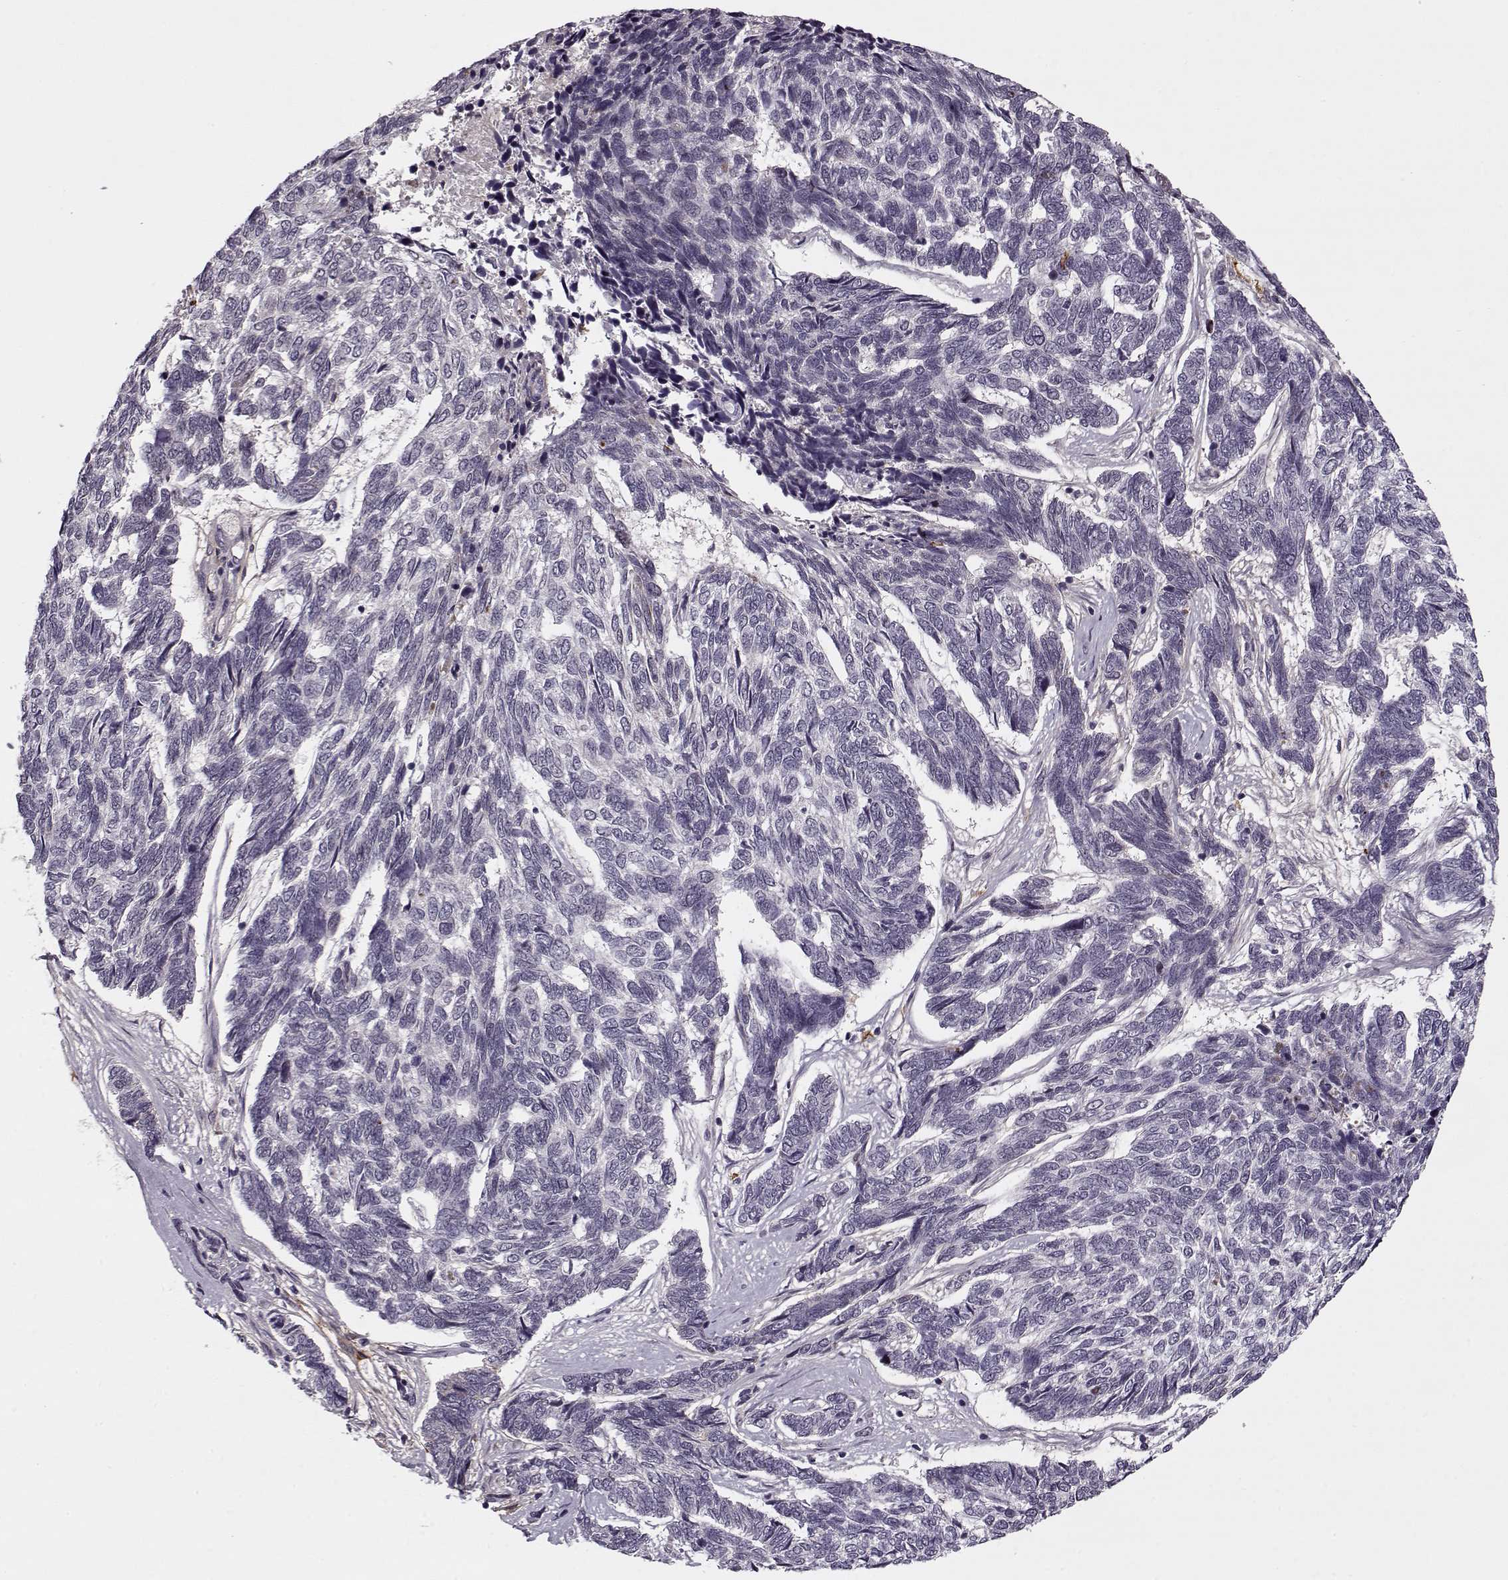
{"staining": {"intensity": "negative", "quantity": "none", "location": "none"}, "tissue": "skin cancer", "cell_type": "Tumor cells", "image_type": "cancer", "snomed": [{"axis": "morphology", "description": "Basal cell carcinoma"}, {"axis": "topography", "description": "Skin"}], "caption": "This is an immunohistochemistry image of skin cancer. There is no expression in tumor cells.", "gene": "DENND4B", "patient": {"sex": "female", "age": 65}}